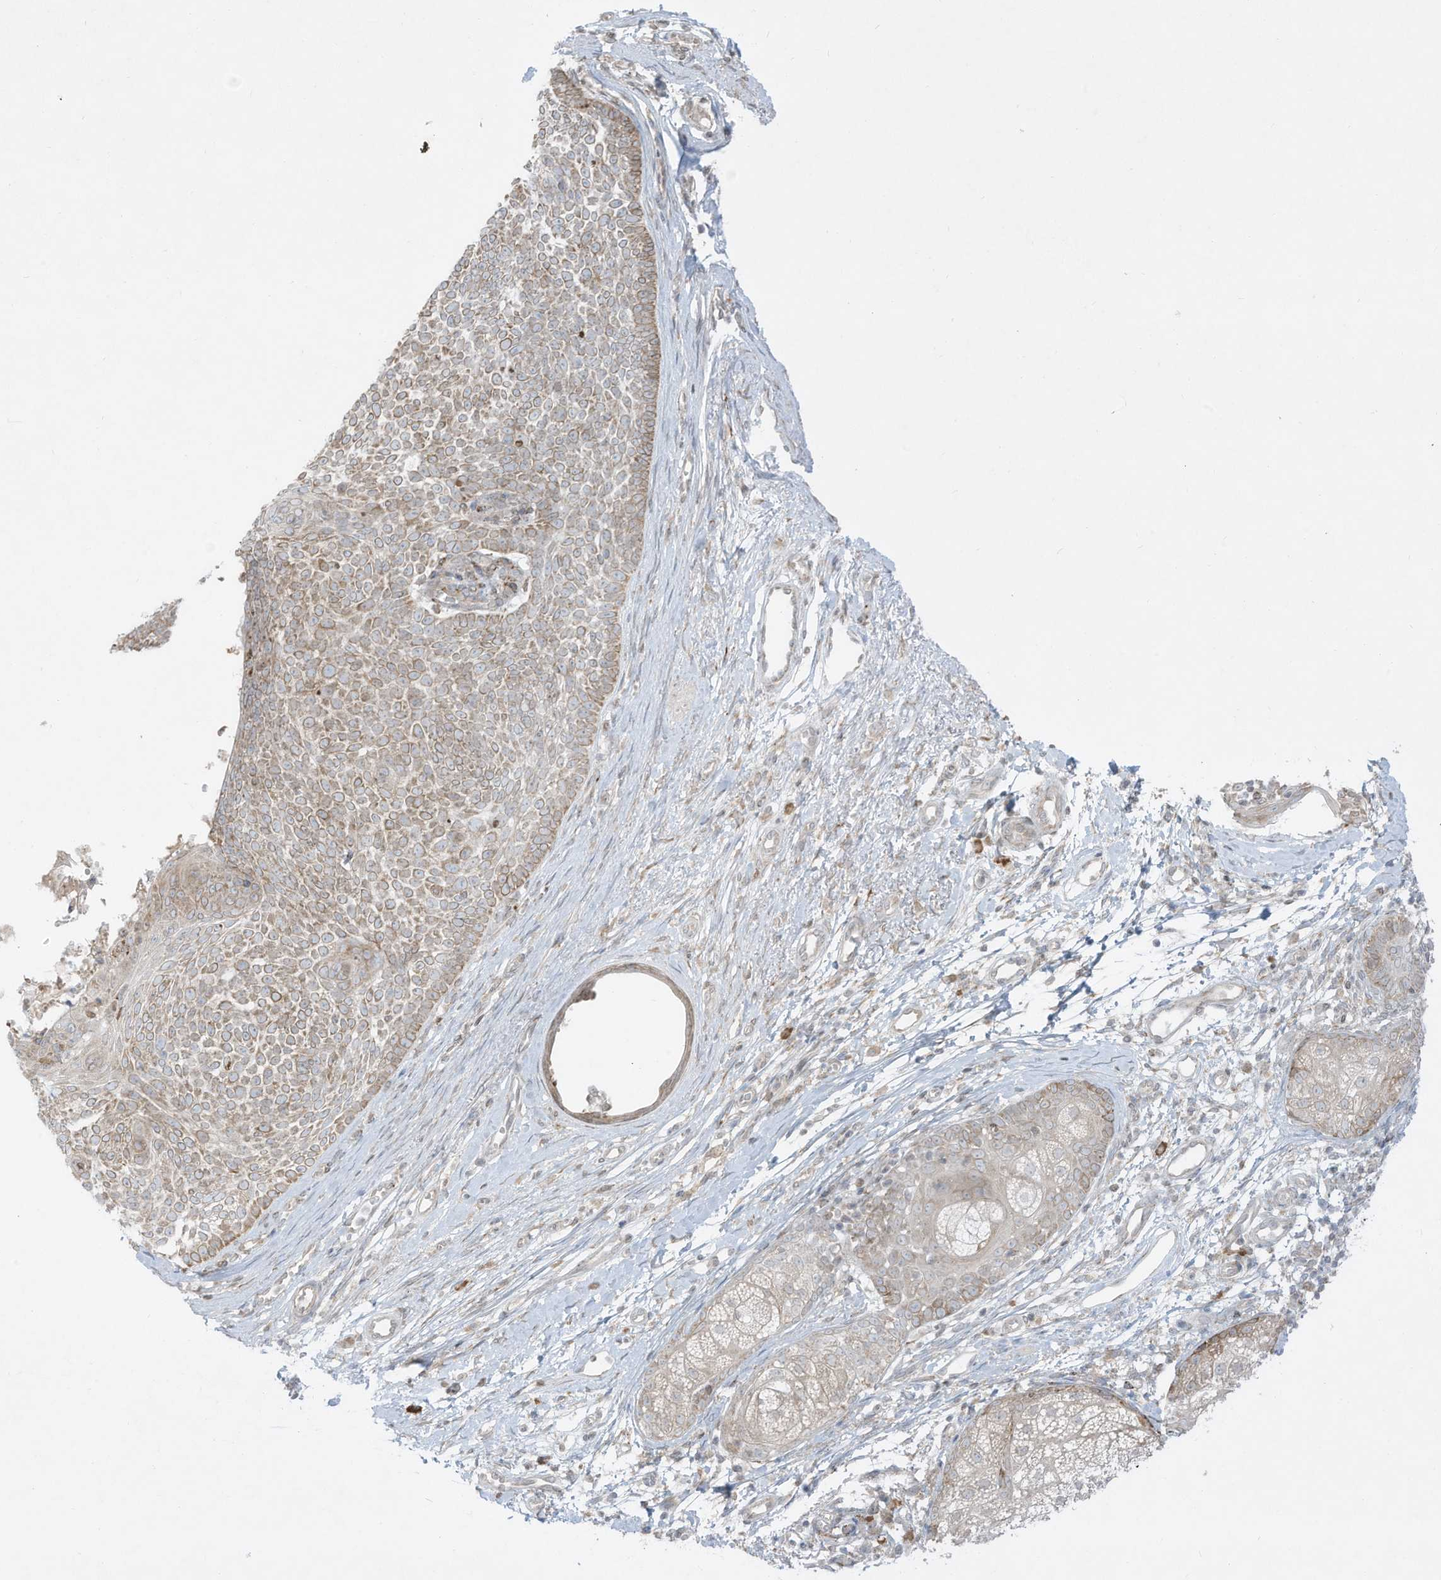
{"staining": {"intensity": "weak", "quantity": ">75%", "location": "cytoplasmic/membranous"}, "tissue": "skin cancer", "cell_type": "Tumor cells", "image_type": "cancer", "snomed": [{"axis": "morphology", "description": "Basal cell carcinoma"}, {"axis": "topography", "description": "Skin"}], "caption": "DAB immunohistochemical staining of human skin cancer (basal cell carcinoma) shows weak cytoplasmic/membranous protein expression in approximately >75% of tumor cells.", "gene": "PTK6", "patient": {"sex": "female", "age": 81}}